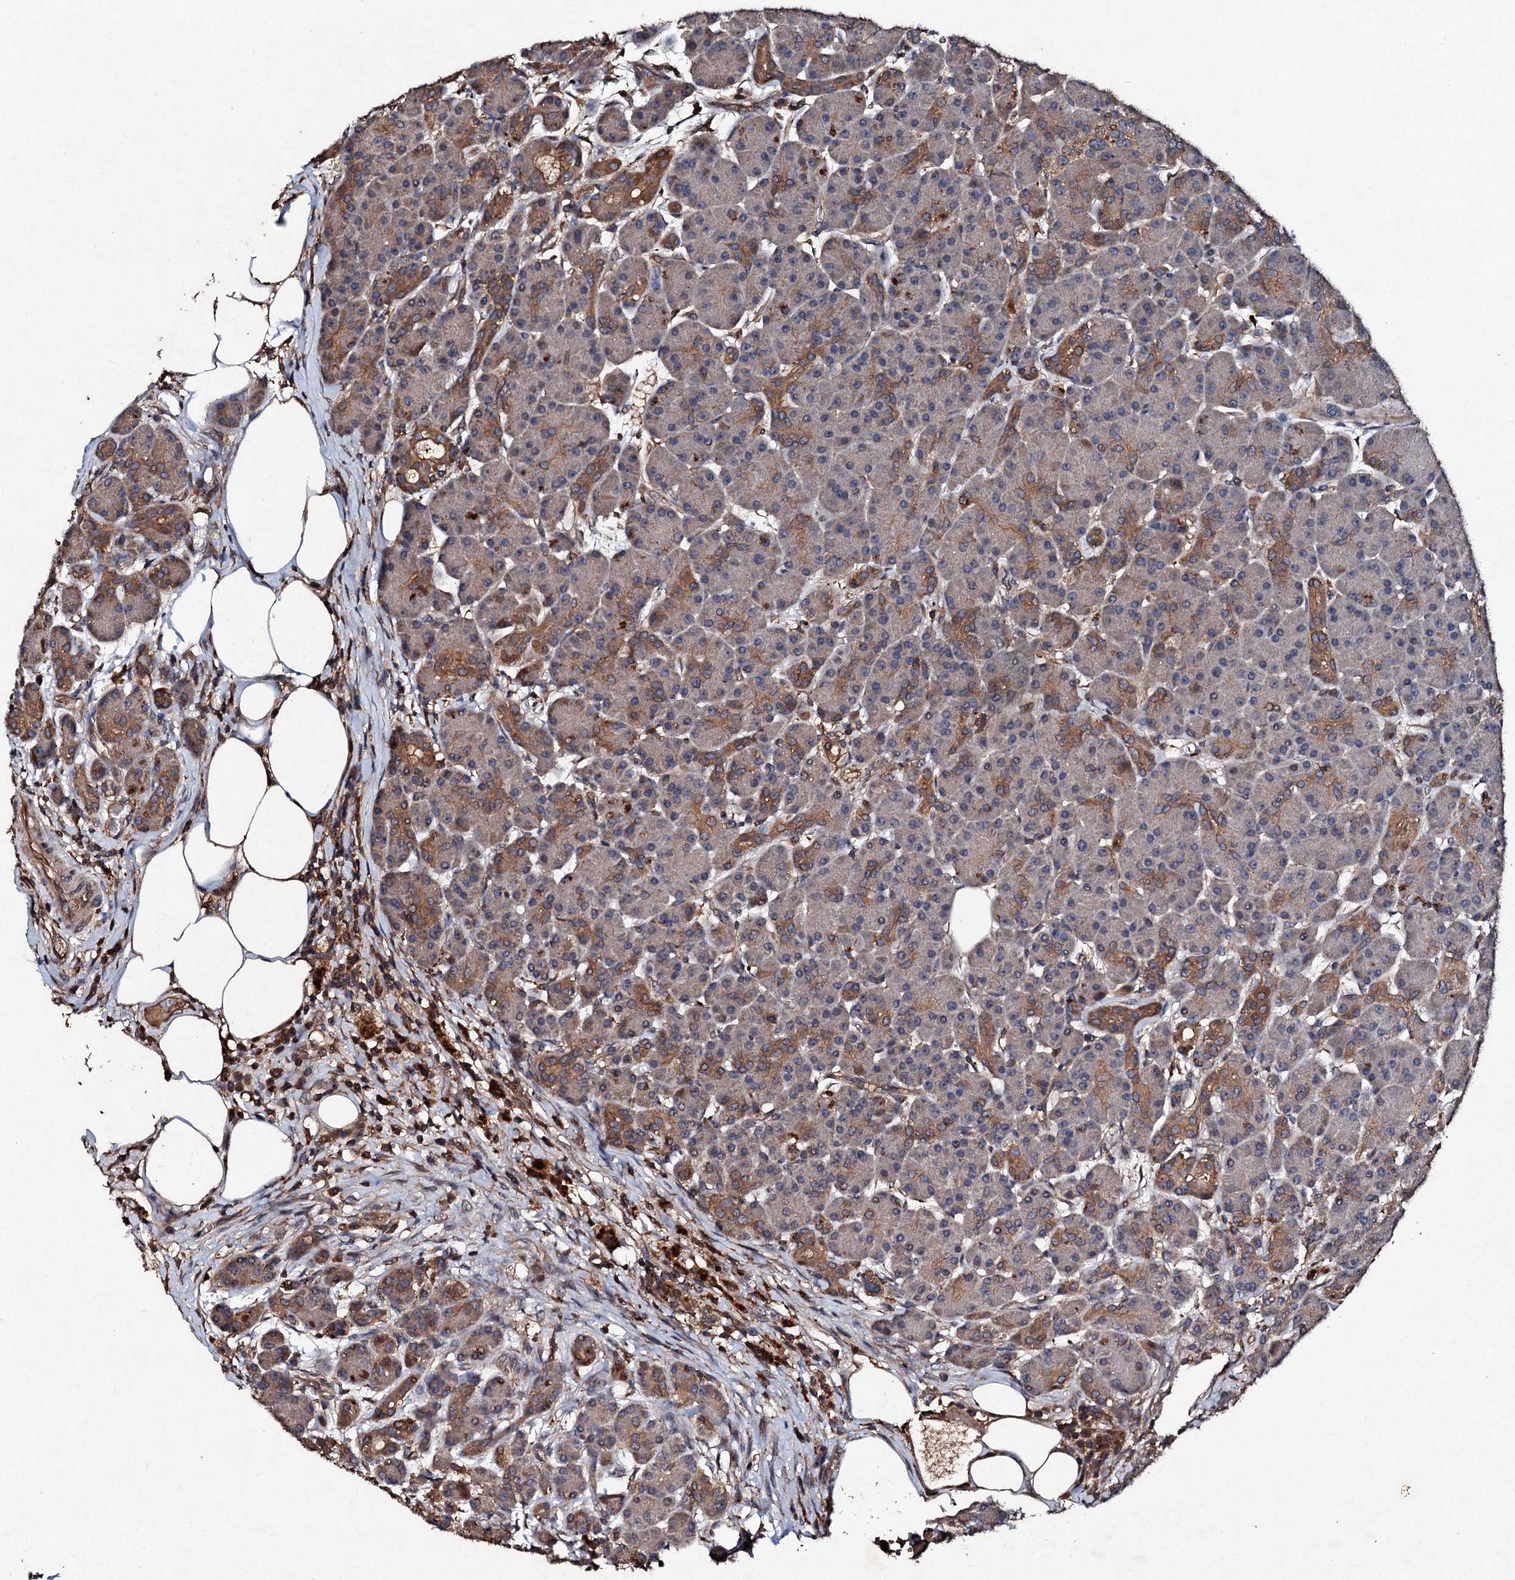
{"staining": {"intensity": "moderate", "quantity": "25%-75%", "location": "cytoplasmic/membranous"}, "tissue": "pancreas", "cell_type": "Exocrine glandular cells", "image_type": "normal", "snomed": [{"axis": "morphology", "description": "Normal tissue, NOS"}, {"axis": "topography", "description": "Pancreas"}], "caption": "Immunohistochemistry (IHC) (DAB (3,3'-diaminobenzidine)) staining of normal pancreas exhibits moderate cytoplasmic/membranous protein expression in approximately 25%-75% of exocrine glandular cells.", "gene": "KERA", "patient": {"sex": "male", "age": 63}}